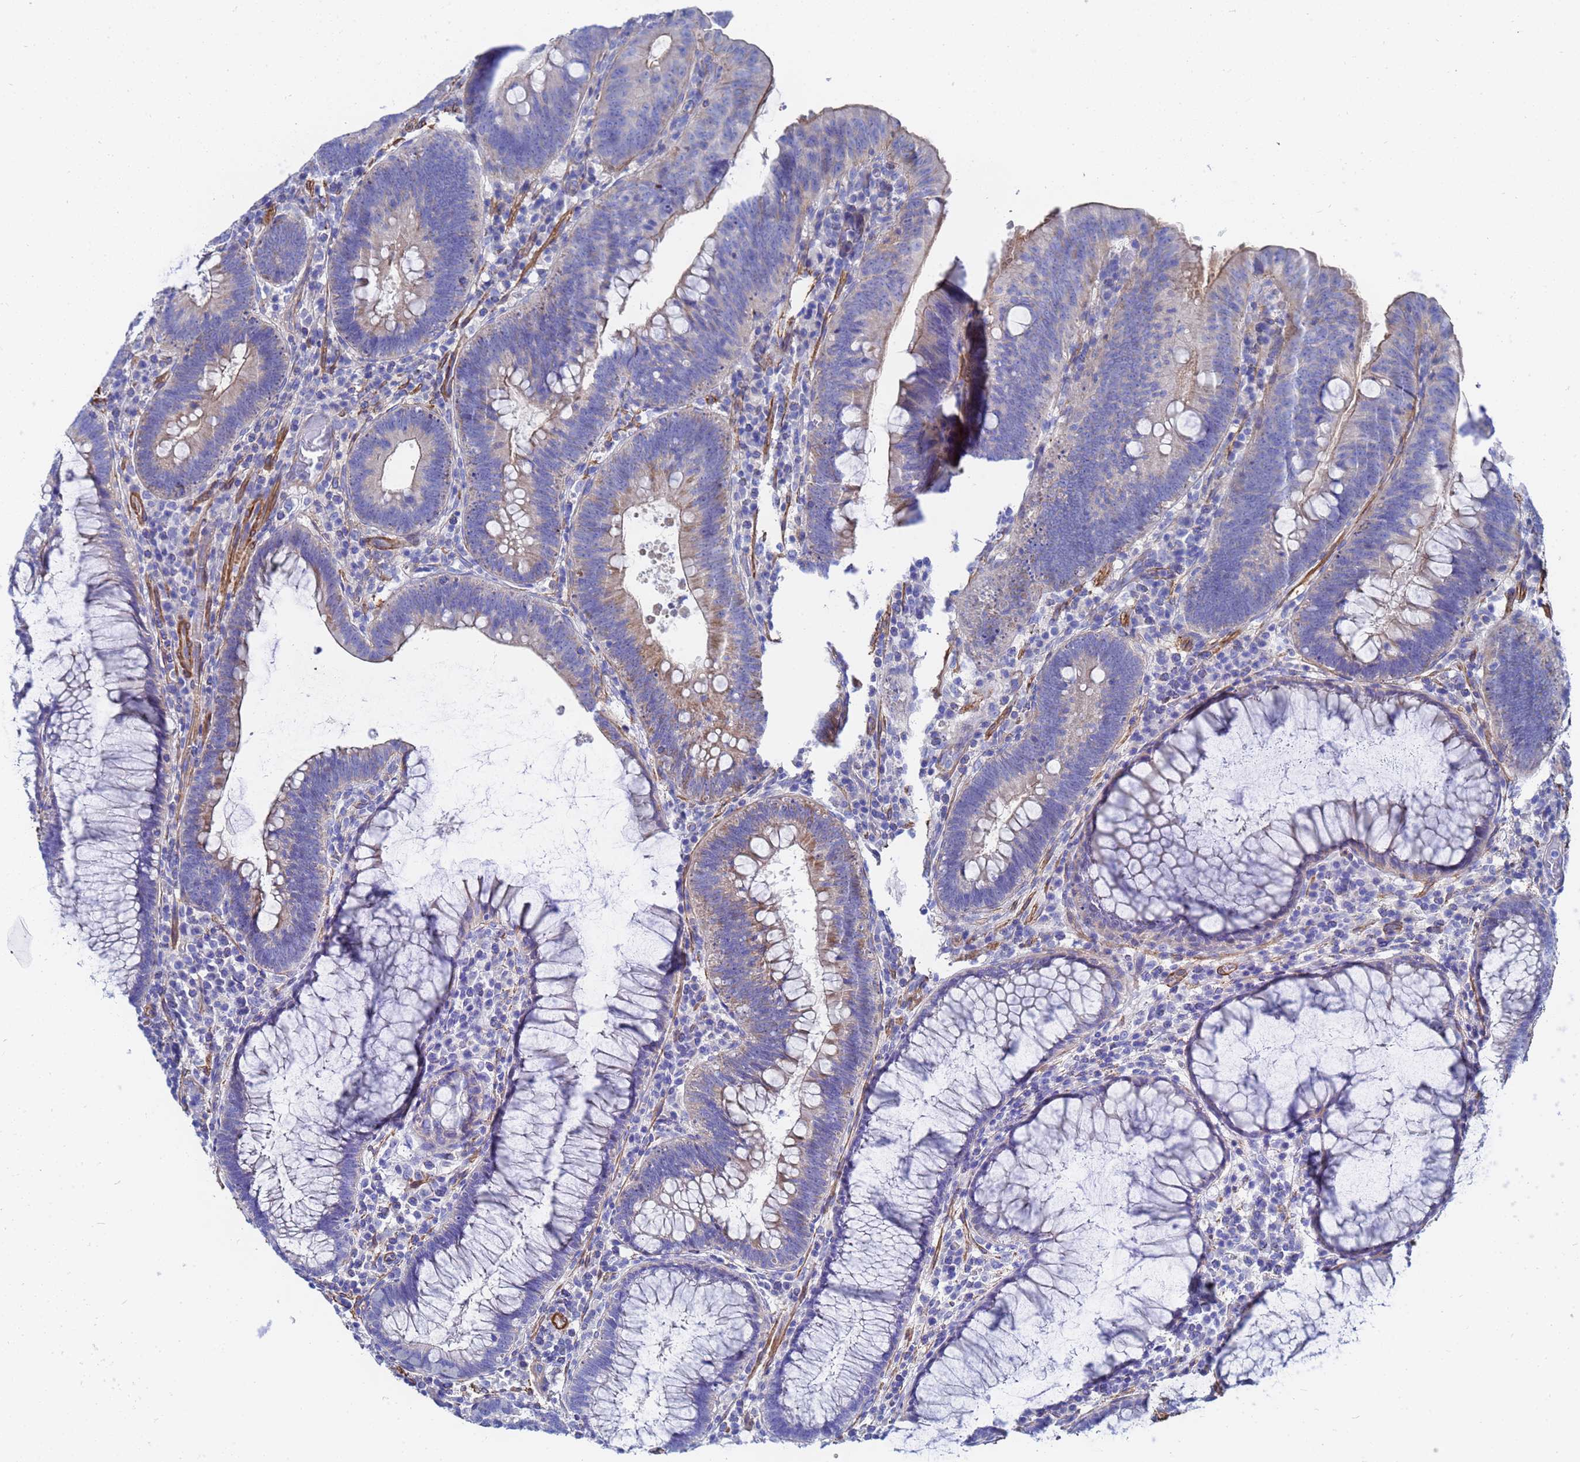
{"staining": {"intensity": "moderate", "quantity": "25%-75%", "location": "cytoplasmic/membranous"}, "tissue": "colorectal cancer", "cell_type": "Tumor cells", "image_type": "cancer", "snomed": [{"axis": "morphology", "description": "Adenocarcinoma, NOS"}, {"axis": "topography", "description": "Rectum"}], "caption": "Colorectal cancer stained with a brown dye reveals moderate cytoplasmic/membranous positive staining in approximately 25%-75% of tumor cells.", "gene": "RAB39B", "patient": {"sex": "female", "age": 75}}